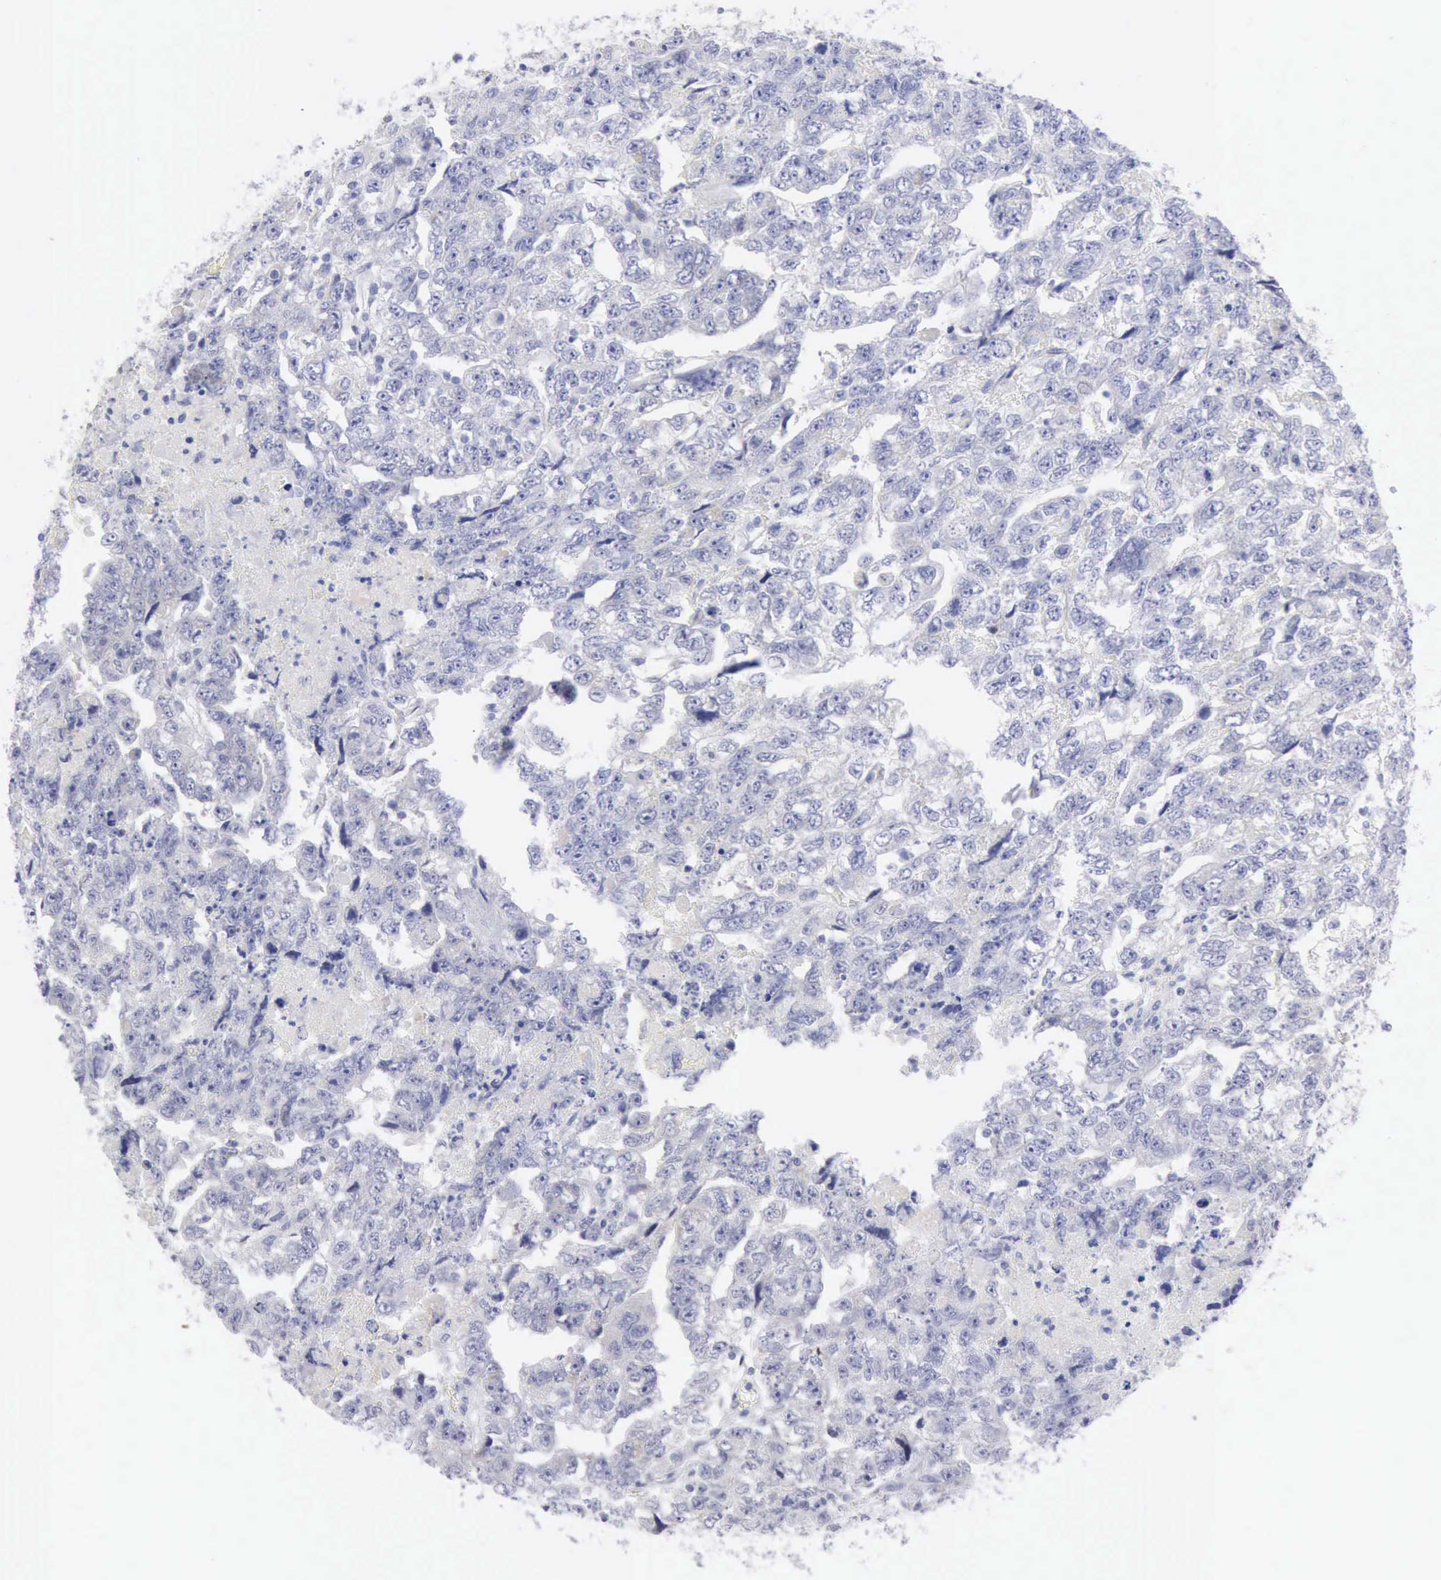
{"staining": {"intensity": "negative", "quantity": "none", "location": "none"}, "tissue": "testis cancer", "cell_type": "Tumor cells", "image_type": "cancer", "snomed": [{"axis": "morphology", "description": "Carcinoma, Embryonal, NOS"}, {"axis": "topography", "description": "Testis"}], "caption": "Image shows no significant protein staining in tumor cells of testis embryonal carcinoma.", "gene": "ANGEL1", "patient": {"sex": "male", "age": 36}}